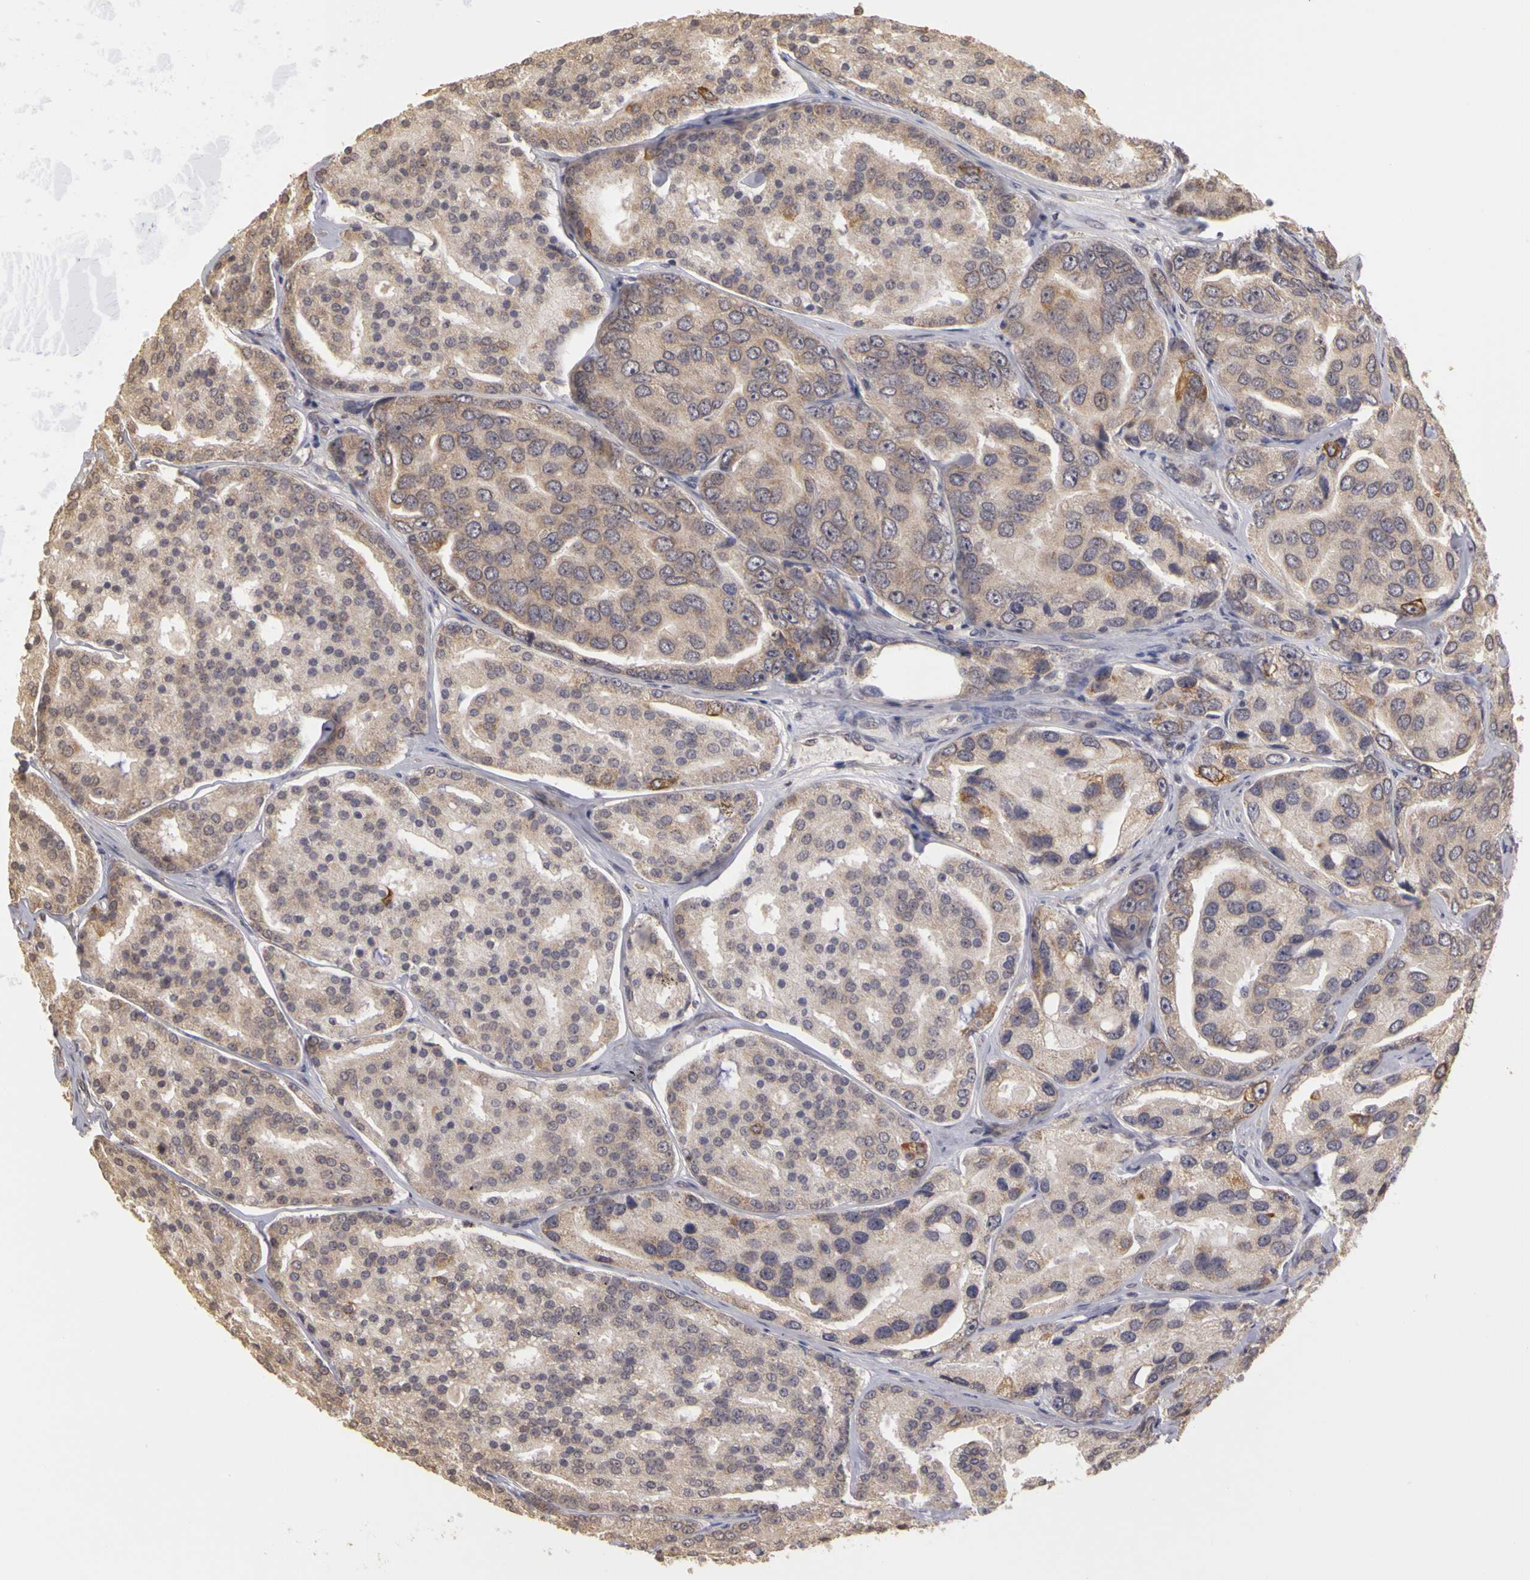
{"staining": {"intensity": "weak", "quantity": "25%-75%", "location": "cytoplasmic/membranous"}, "tissue": "prostate cancer", "cell_type": "Tumor cells", "image_type": "cancer", "snomed": [{"axis": "morphology", "description": "Adenocarcinoma, High grade"}, {"axis": "topography", "description": "Prostate"}], "caption": "Protein staining by IHC demonstrates weak cytoplasmic/membranous positivity in approximately 25%-75% of tumor cells in prostate adenocarcinoma (high-grade). (Brightfield microscopy of DAB IHC at high magnification).", "gene": "FRMD7", "patient": {"sex": "male", "age": 64}}